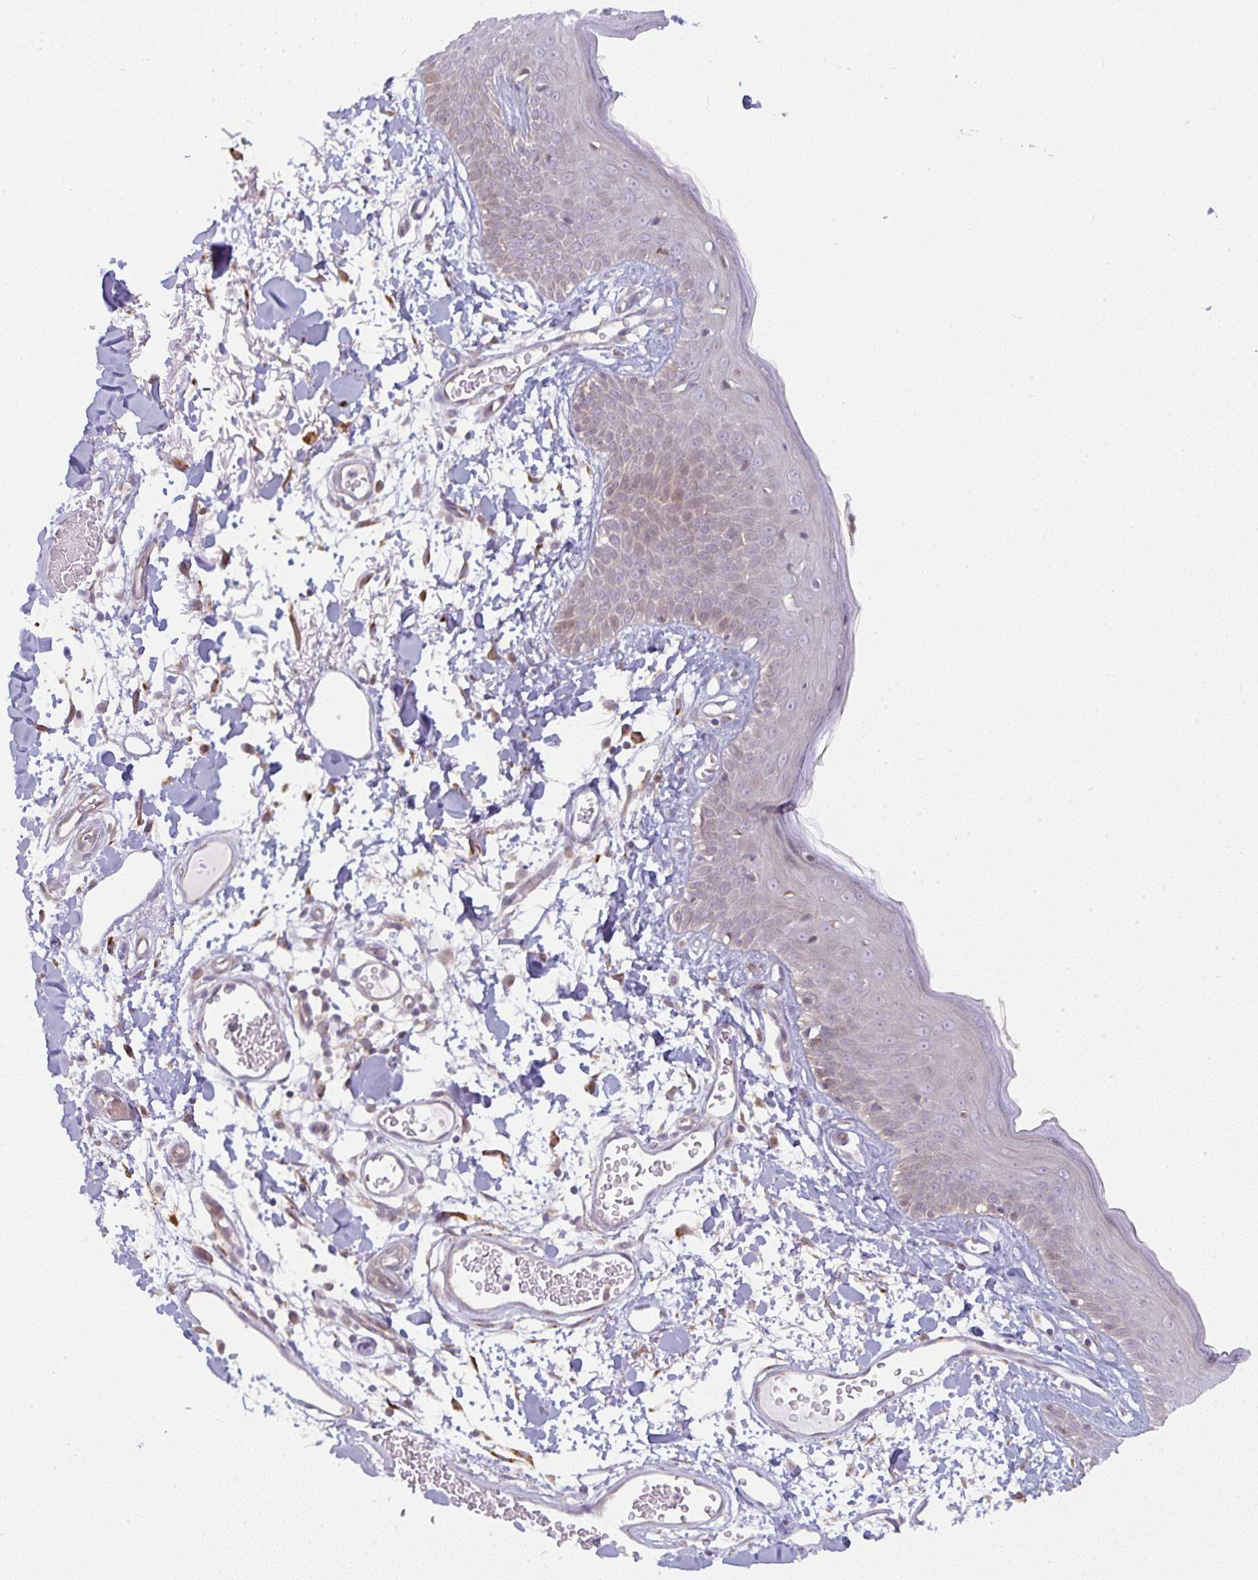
{"staining": {"intensity": "moderate", "quantity": "25%-75%", "location": "cytoplasmic/membranous"}, "tissue": "skin", "cell_type": "Fibroblasts", "image_type": "normal", "snomed": [{"axis": "morphology", "description": "Normal tissue, NOS"}, {"axis": "topography", "description": "Skin"}], "caption": "Protein expression analysis of normal human skin reveals moderate cytoplasmic/membranous positivity in approximately 25%-75% of fibroblasts.", "gene": "MOB1A", "patient": {"sex": "male", "age": 79}}